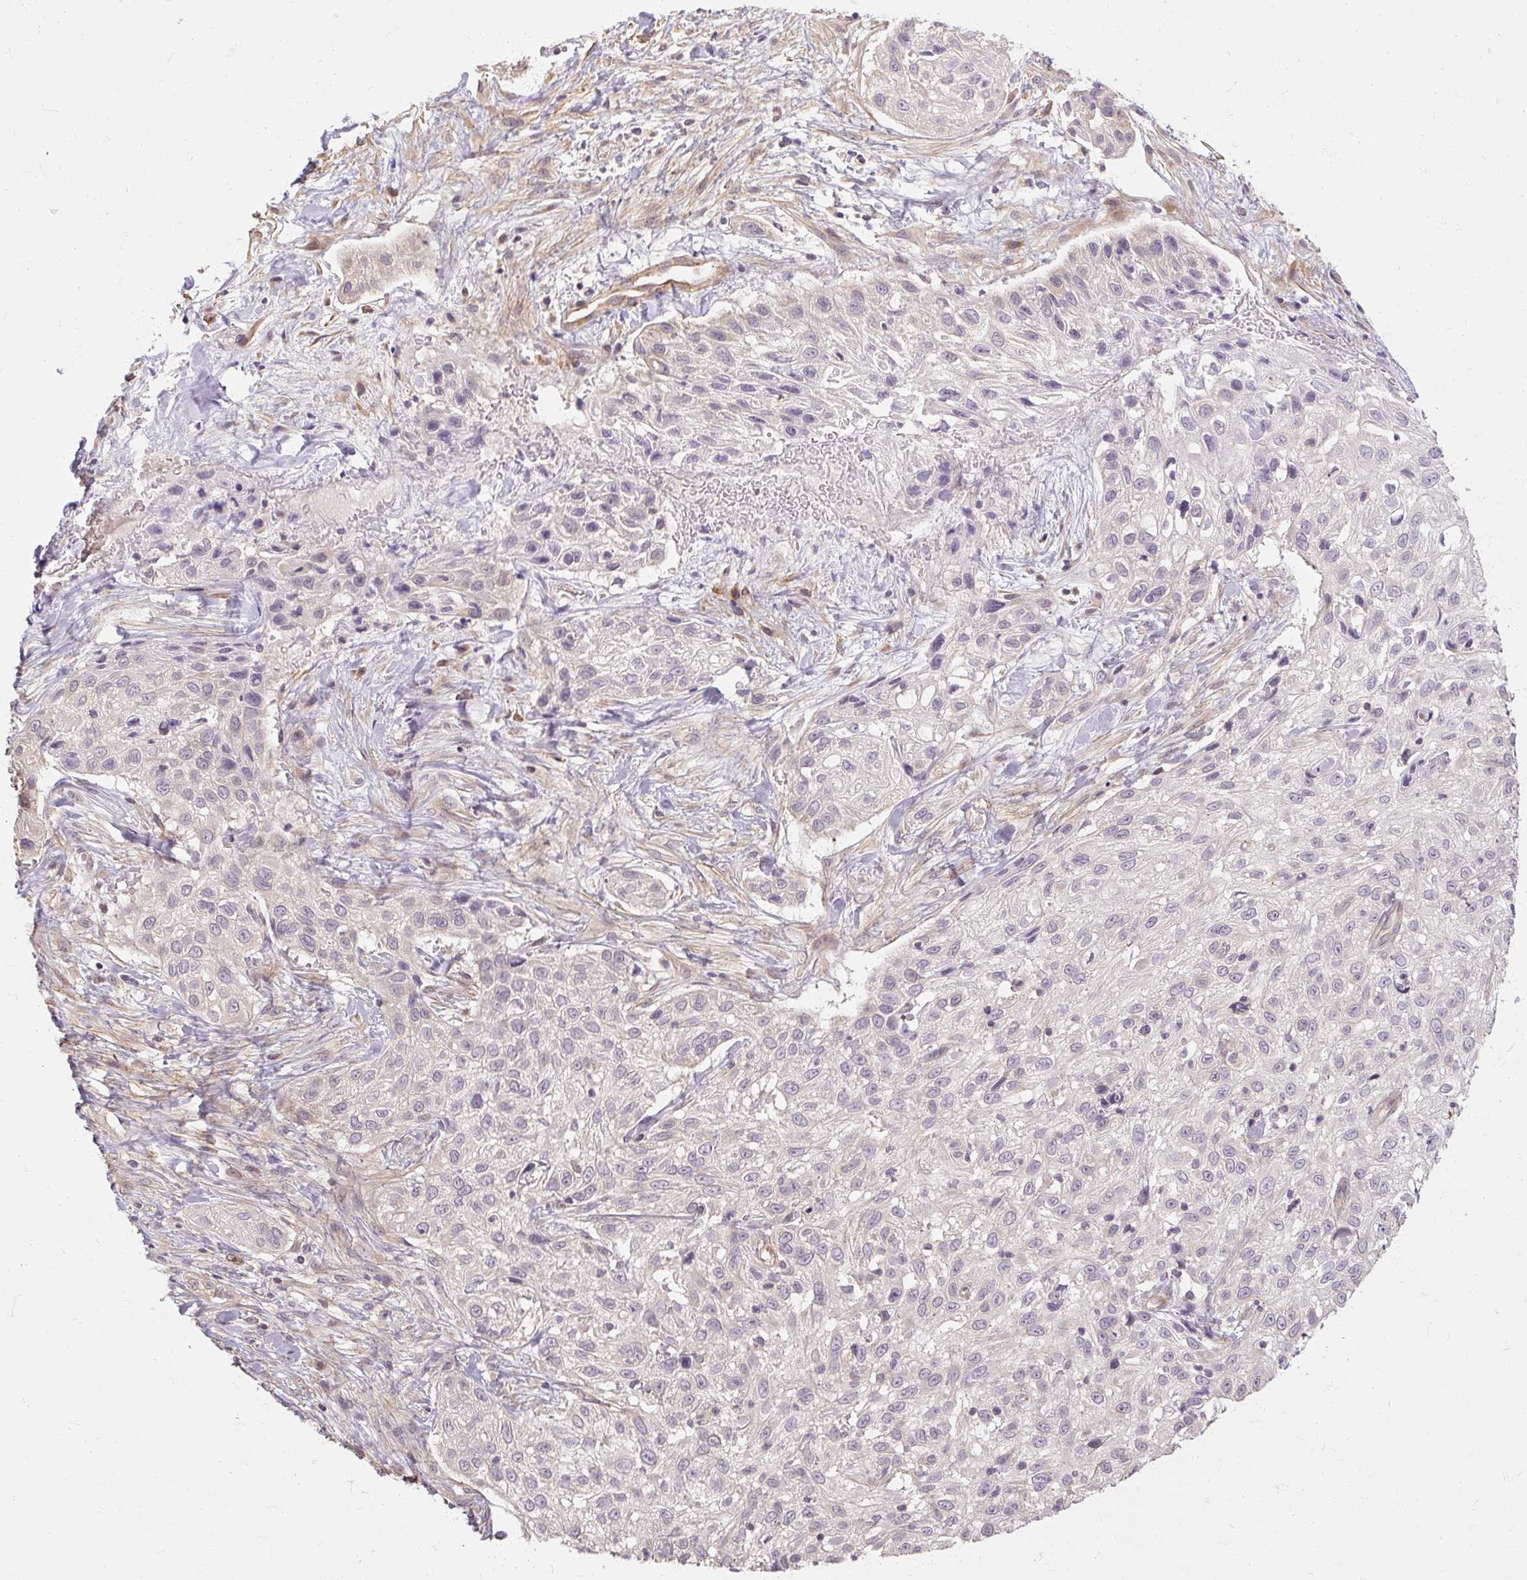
{"staining": {"intensity": "negative", "quantity": "none", "location": "none"}, "tissue": "skin cancer", "cell_type": "Tumor cells", "image_type": "cancer", "snomed": [{"axis": "morphology", "description": "Squamous cell carcinoma, NOS"}, {"axis": "topography", "description": "Skin"}], "caption": "Immunohistochemistry micrograph of neoplastic tissue: squamous cell carcinoma (skin) stained with DAB reveals no significant protein positivity in tumor cells.", "gene": "RB1CC1", "patient": {"sex": "male", "age": 82}}